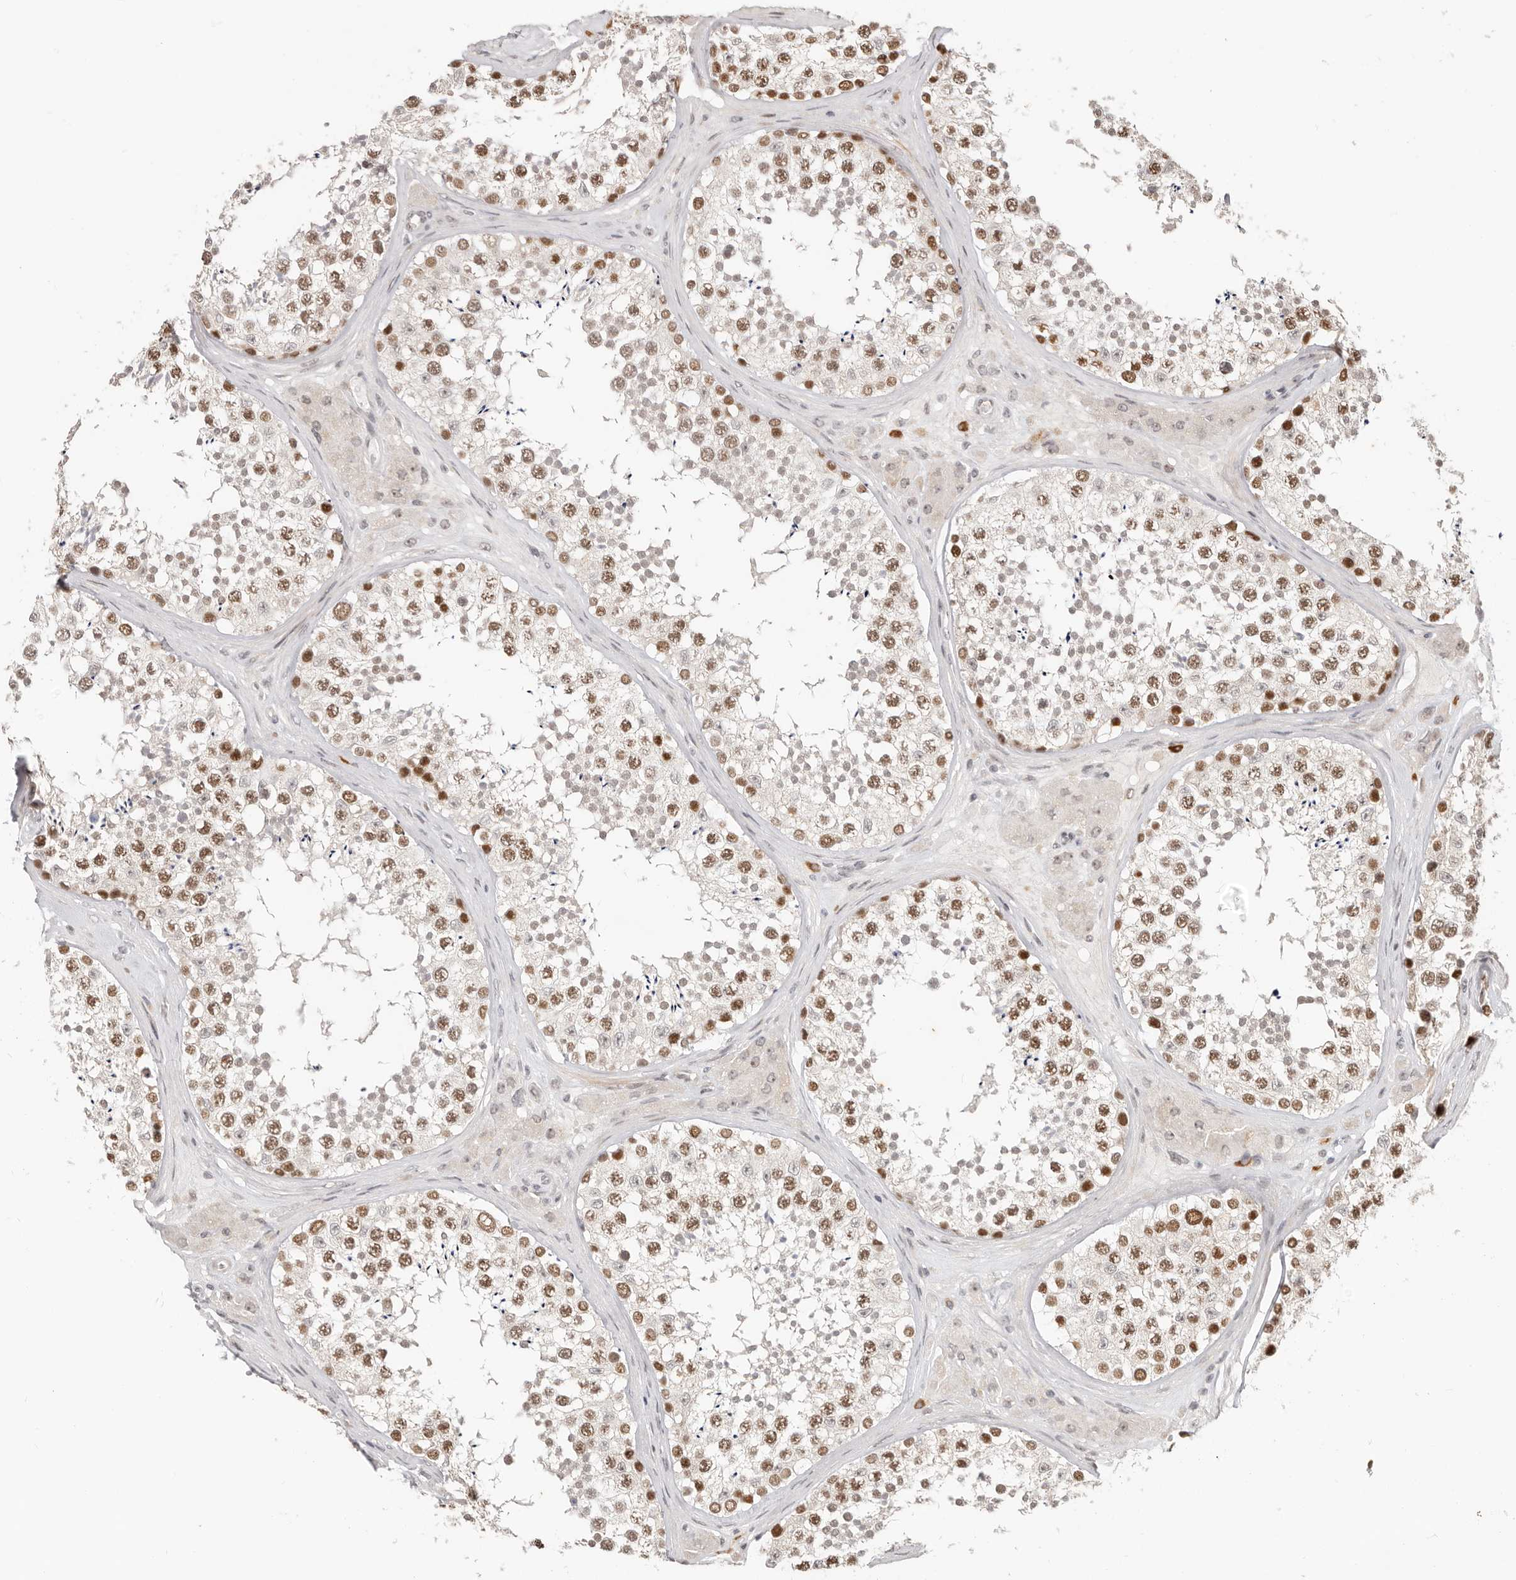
{"staining": {"intensity": "moderate", "quantity": ">75%", "location": "nuclear"}, "tissue": "testis", "cell_type": "Cells in seminiferous ducts", "image_type": "normal", "snomed": [{"axis": "morphology", "description": "Normal tissue, NOS"}, {"axis": "topography", "description": "Testis"}], "caption": "This histopathology image reveals normal testis stained with immunohistochemistry (IHC) to label a protein in brown. The nuclear of cells in seminiferous ducts show moderate positivity for the protein. Nuclei are counter-stained blue.", "gene": "RFC2", "patient": {"sex": "male", "age": 46}}